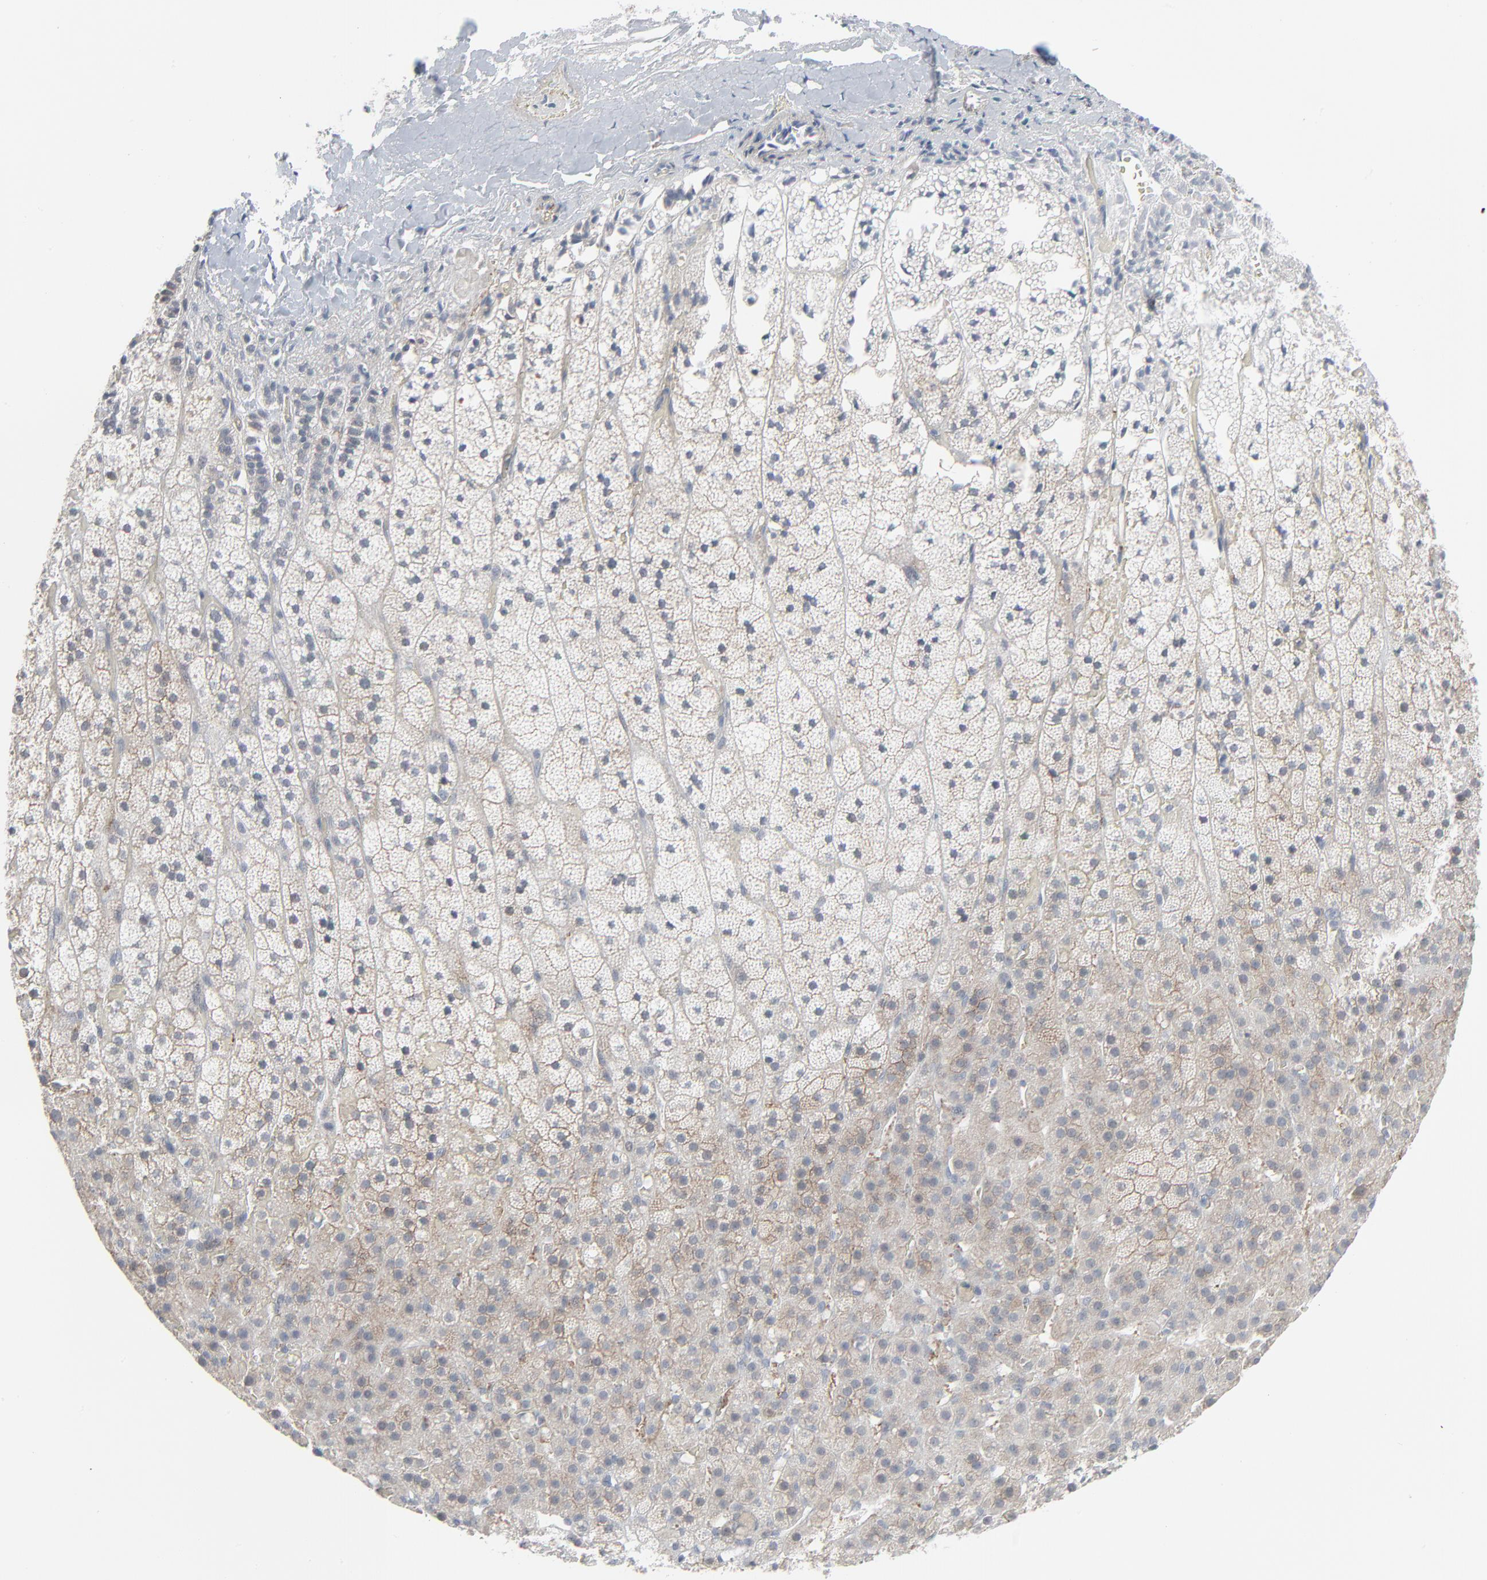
{"staining": {"intensity": "negative", "quantity": "none", "location": "none"}, "tissue": "adrenal gland", "cell_type": "Glandular cells", "image_type": "normal", "snomed": [{"axis": "morphology", "description": "Normal tissue, NOS"}, {"axis": "topography", "description": "Adrenal gland"}], "caption": "IHC of unremarkable adrenal gland exhibits no positivity in glandular cells. Nuclei are stained in blue.", "gene": "NEUROD1", "patient": {"sex": "male", "age": 35}}